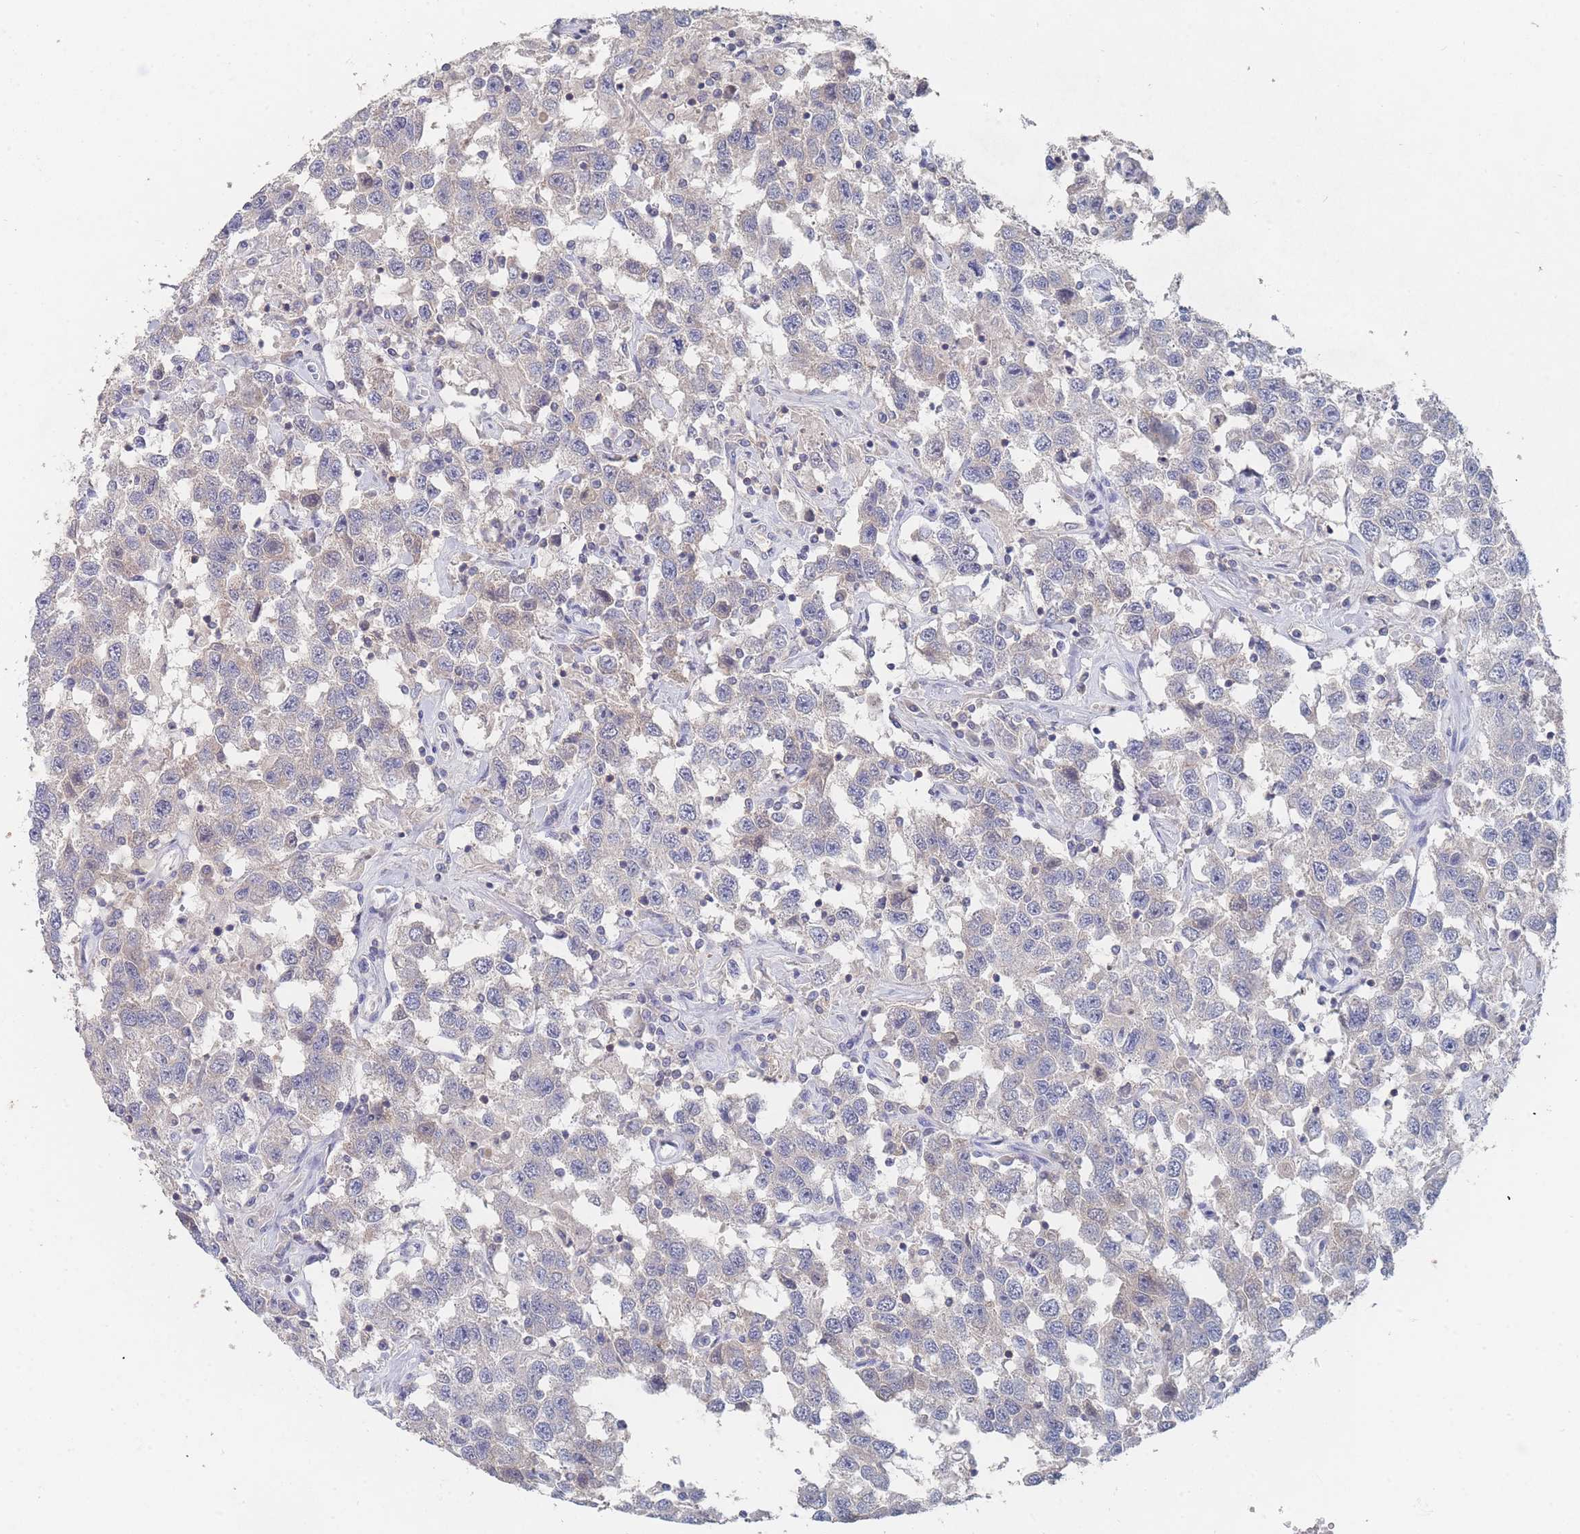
{"staining": {"intensity": "negative", "quantity": "none", "location": "none"}, "tissue": "testis cancer", "cell_type": "Tumor cells", "image_type": "cancer", "snomed": [{"axis": "morphology", "description": "Seminoma, NOS"}, {"axis": "topography", "description": "Testis"}], "caption": "High magnification brightfield microscopy of testis cancer stained with DAB (3,3'-diaminobenzidine) (brown) and counterstained with hematoxylin (blue): tumor cells show no significant staining. (Stains: DAB (3,3'-diaminobenzidine) immunohistochemistry (IHC) with hematoxylin counter stain, Microscopy: brightfield microscopy at high magnification).", "gene": "PPP6C", "patient": {"sex": "male", "age": 41}}